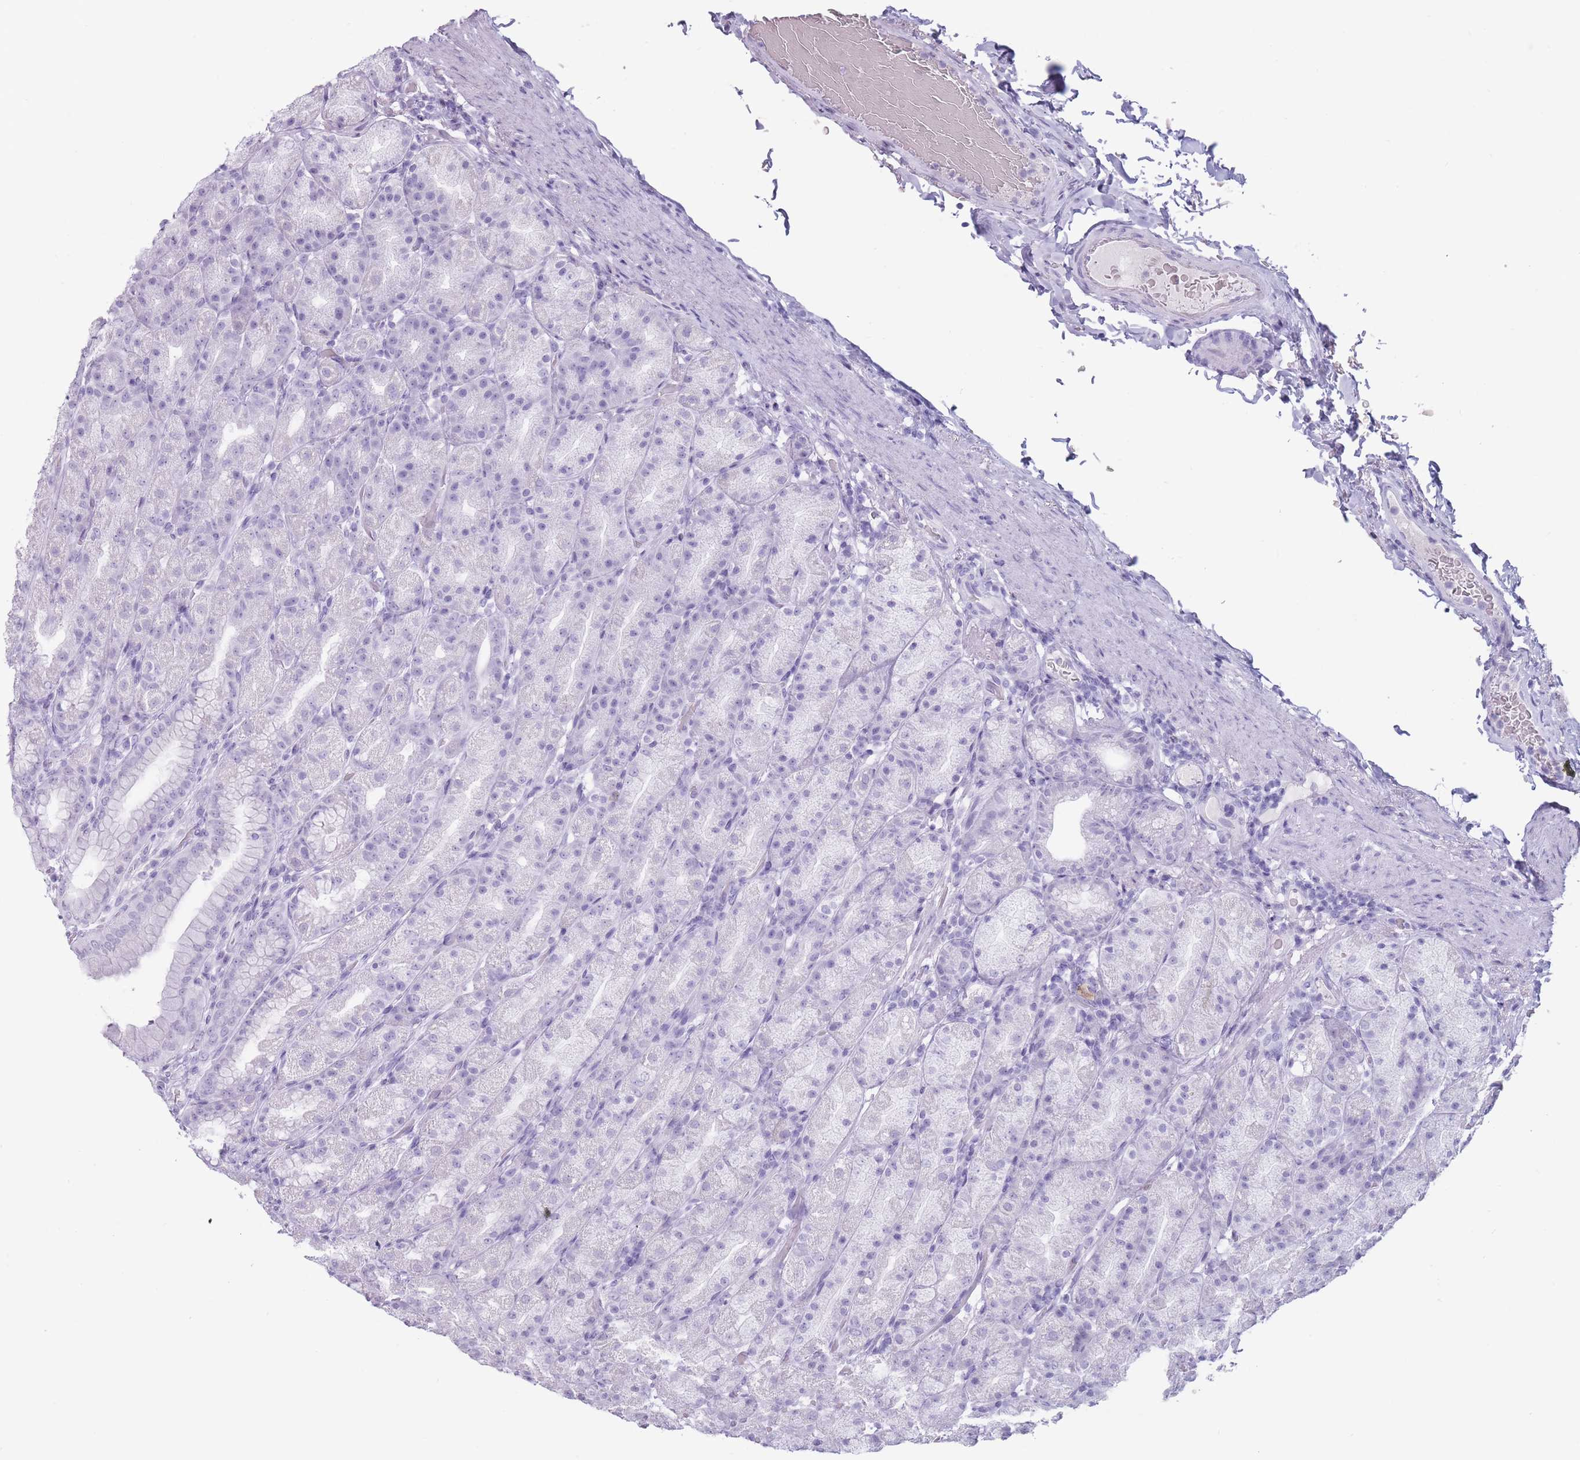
{"staining": {"intensity": "negative", "quantity": "none", "location": "none"}, "tissue": "stomach", "cell_type": "Glandular cells", "image_type": "normal", "snomed": [{"axis": "morphology", "description": "Normal tissue, NOS"}, {"axis": "topography", "description": "Stomach, upper"}, {"axis": "topography", "description": "Stomach"}], "caption": "This is an IHC histopathology image of normal stomach. There is no expression in glandular cells.", "gene": "PNMA3", "patient": {"sex": "male", "age": 68}}